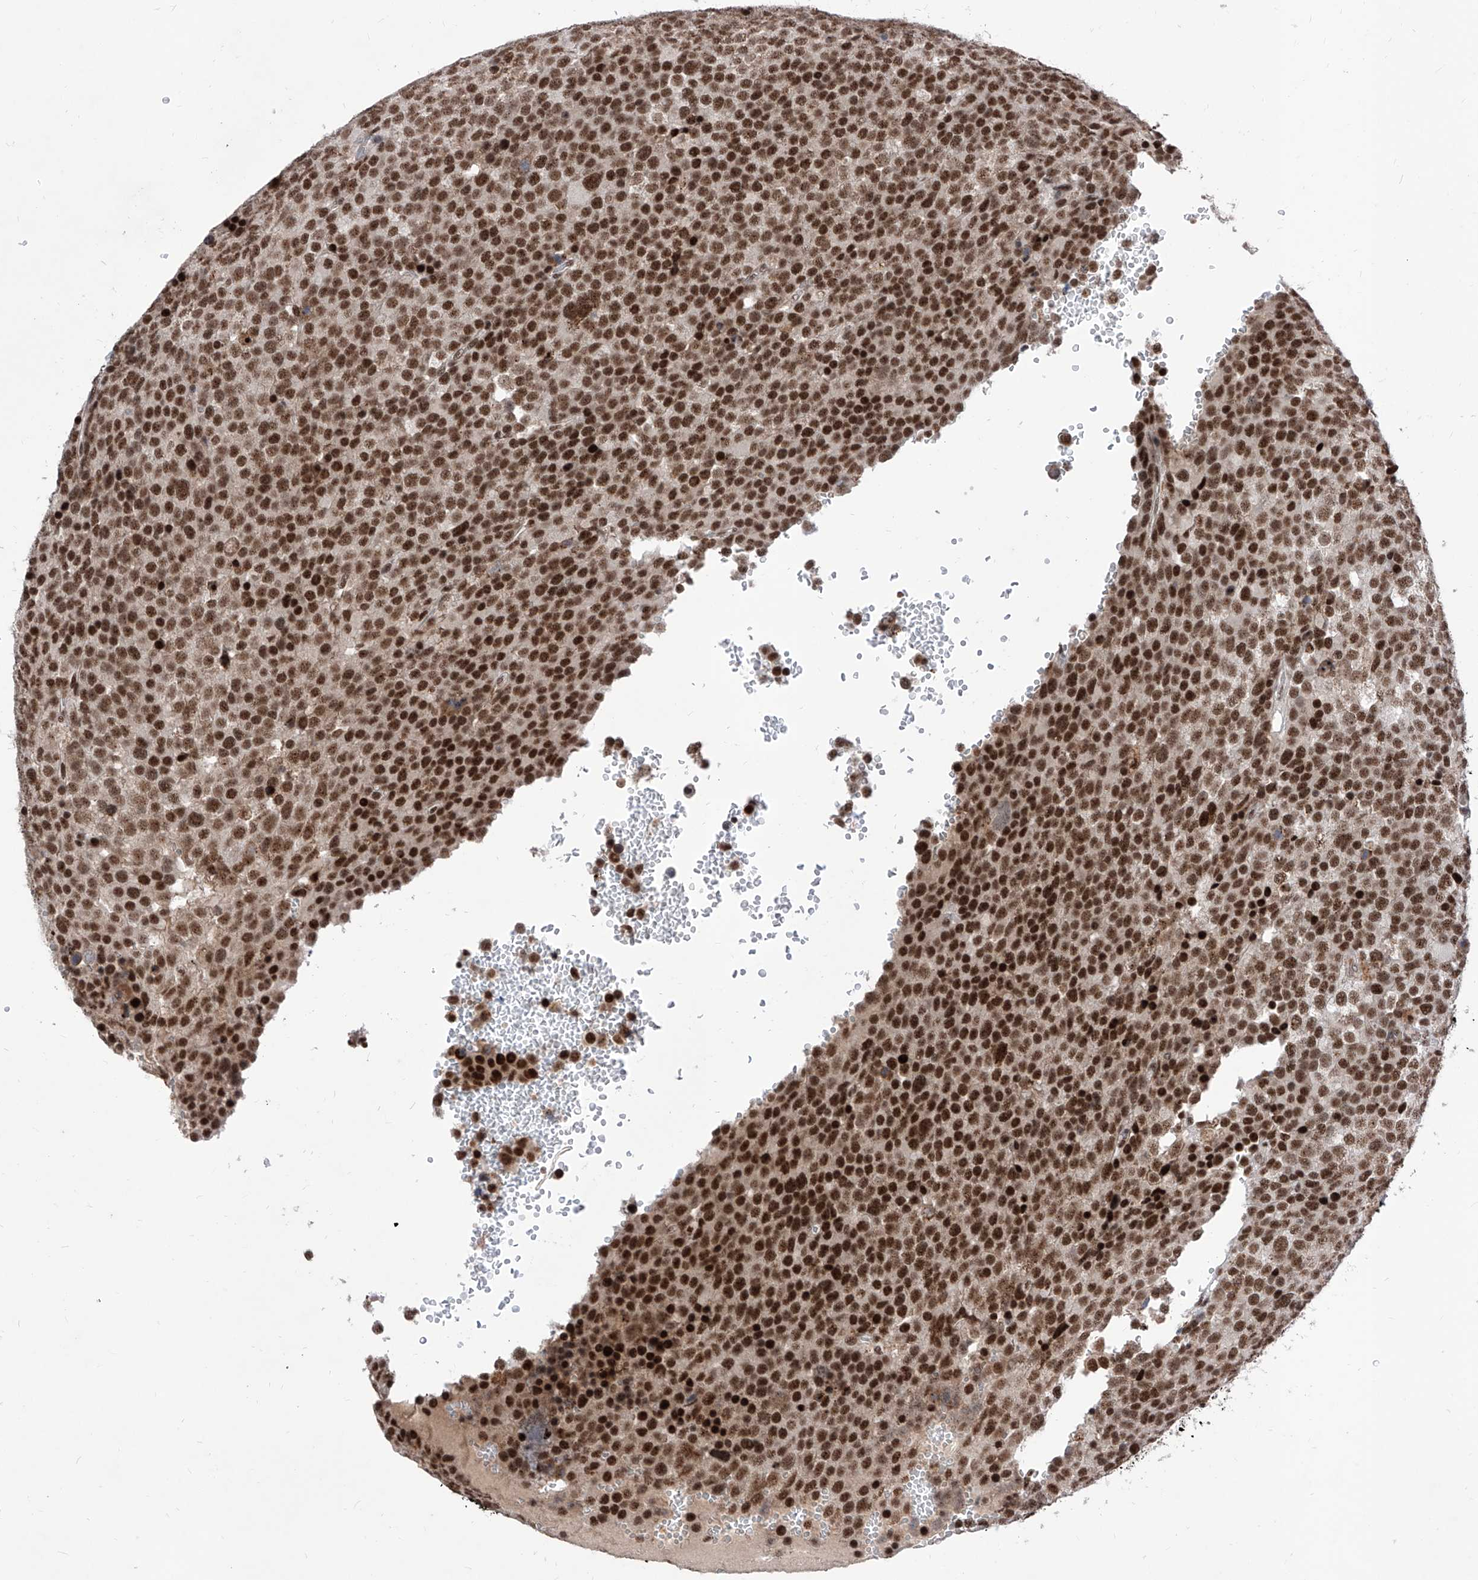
{"staining": {"intensity": "strong", "quantity": ">75%", "location": "nuclear"}, "tissue": "testis cancer", "cell_type": "Tumor cells", "image_type": "cancer", "snomed": [{"axis": "morphology", "description": "Seminoma, NOS"}, {"axis": "topography", "description": "Testis"}], "caption": "Immunohistochemistry (IHC) histopathology image of testis cancer stained for a protein (brown), which displays high levels of strong nuclear positivity in approximately >75% of tumor cells.", "gene": "PHF5A", "patient": {"sex": "male", "age": 71}}